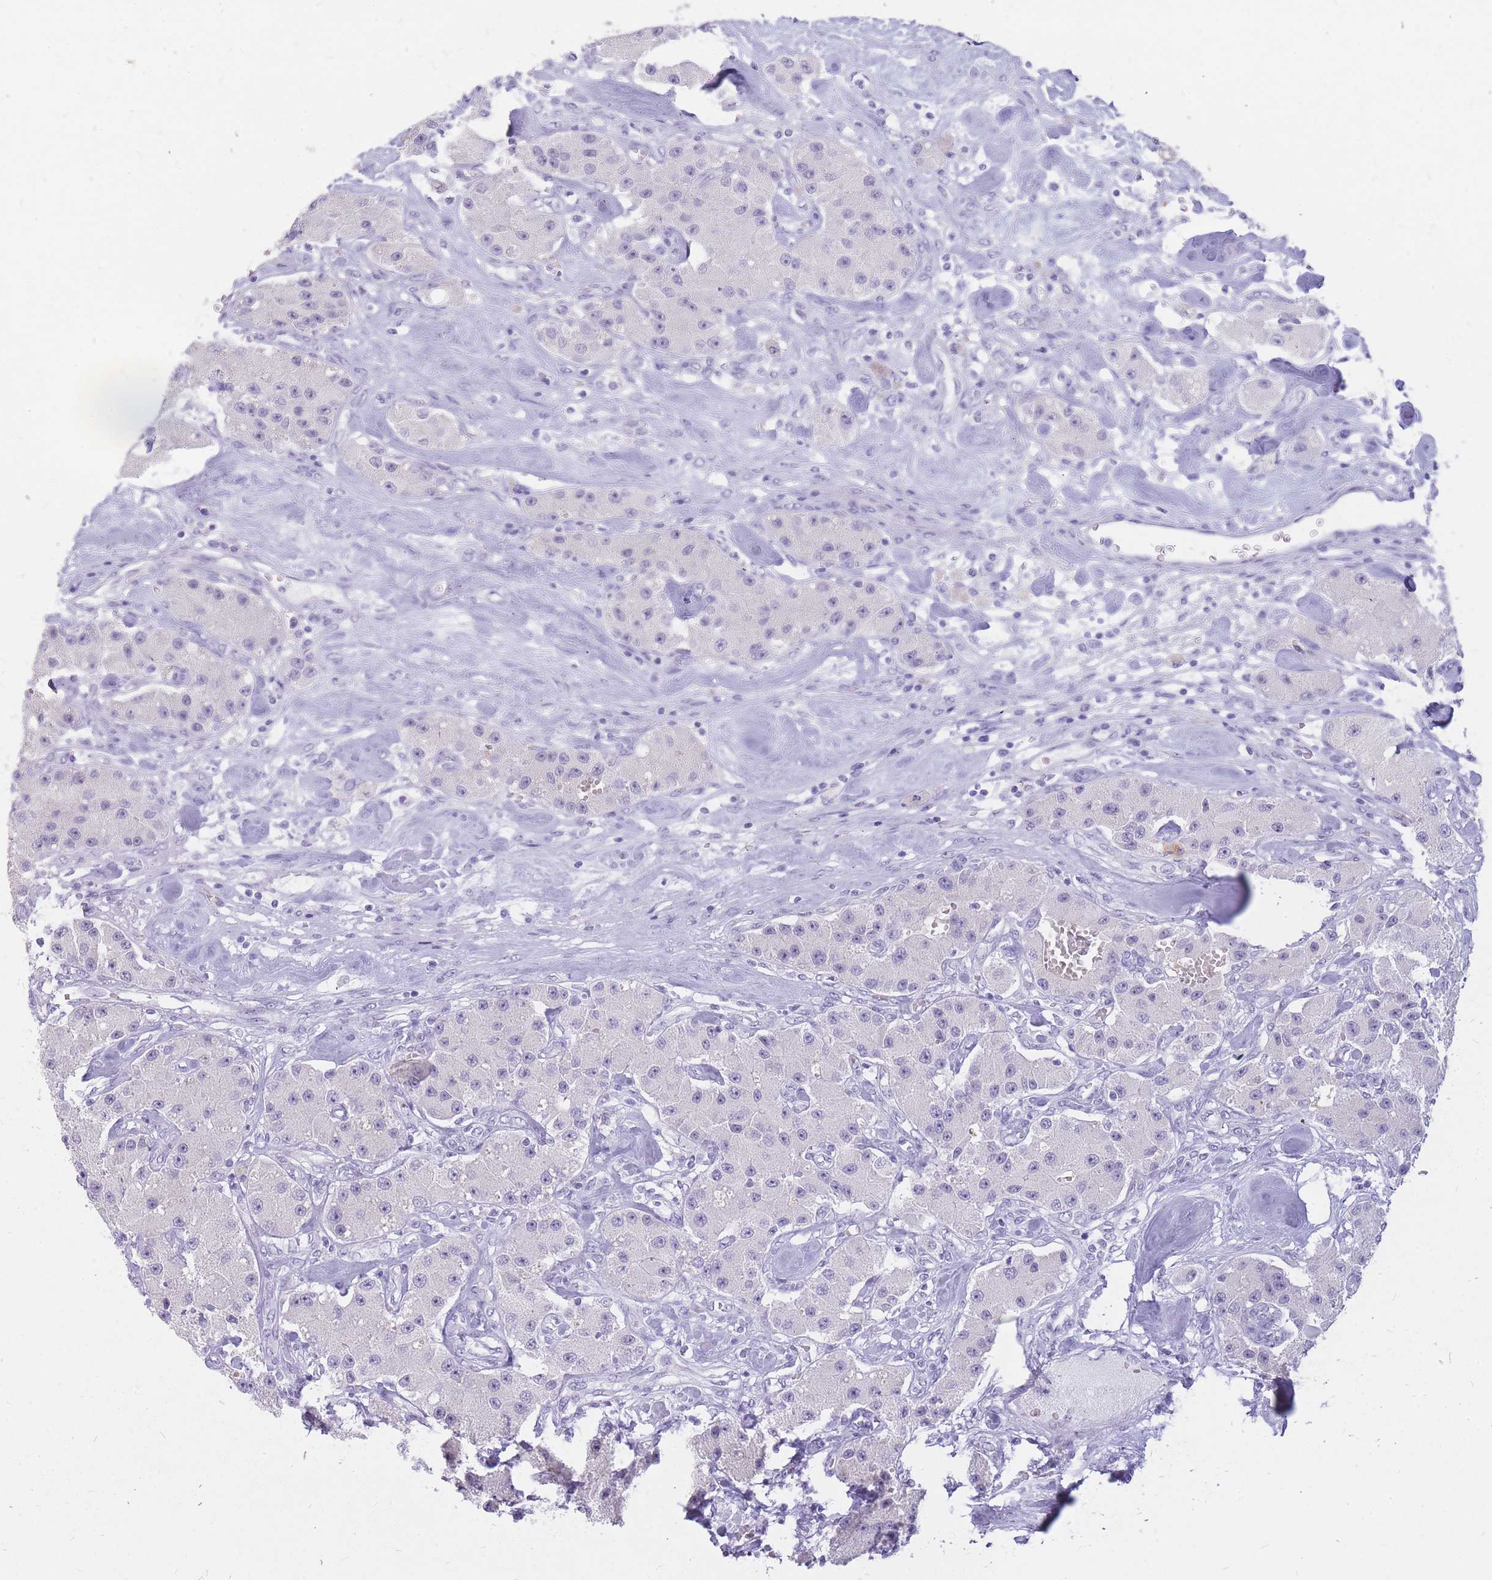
{"staining": {"intensity": "negative", "quantity": "none", "location": "none"}, "tissue": "carcinoid", "cell_type": "Tumor cells", "image_type": "cancer", "snomed": [{"axis": "morphology", "description": "Carcinoid, malignant, NOS"}, {"axis": "topography", "description": "Pancreas"}], "caption": "An IHC micrograph of malignant carcinoid is shown. There is no staining in tumor cells of malignant carcinoid.", "gene": "INS", "patient": {"sex": "male", "age": 41}}